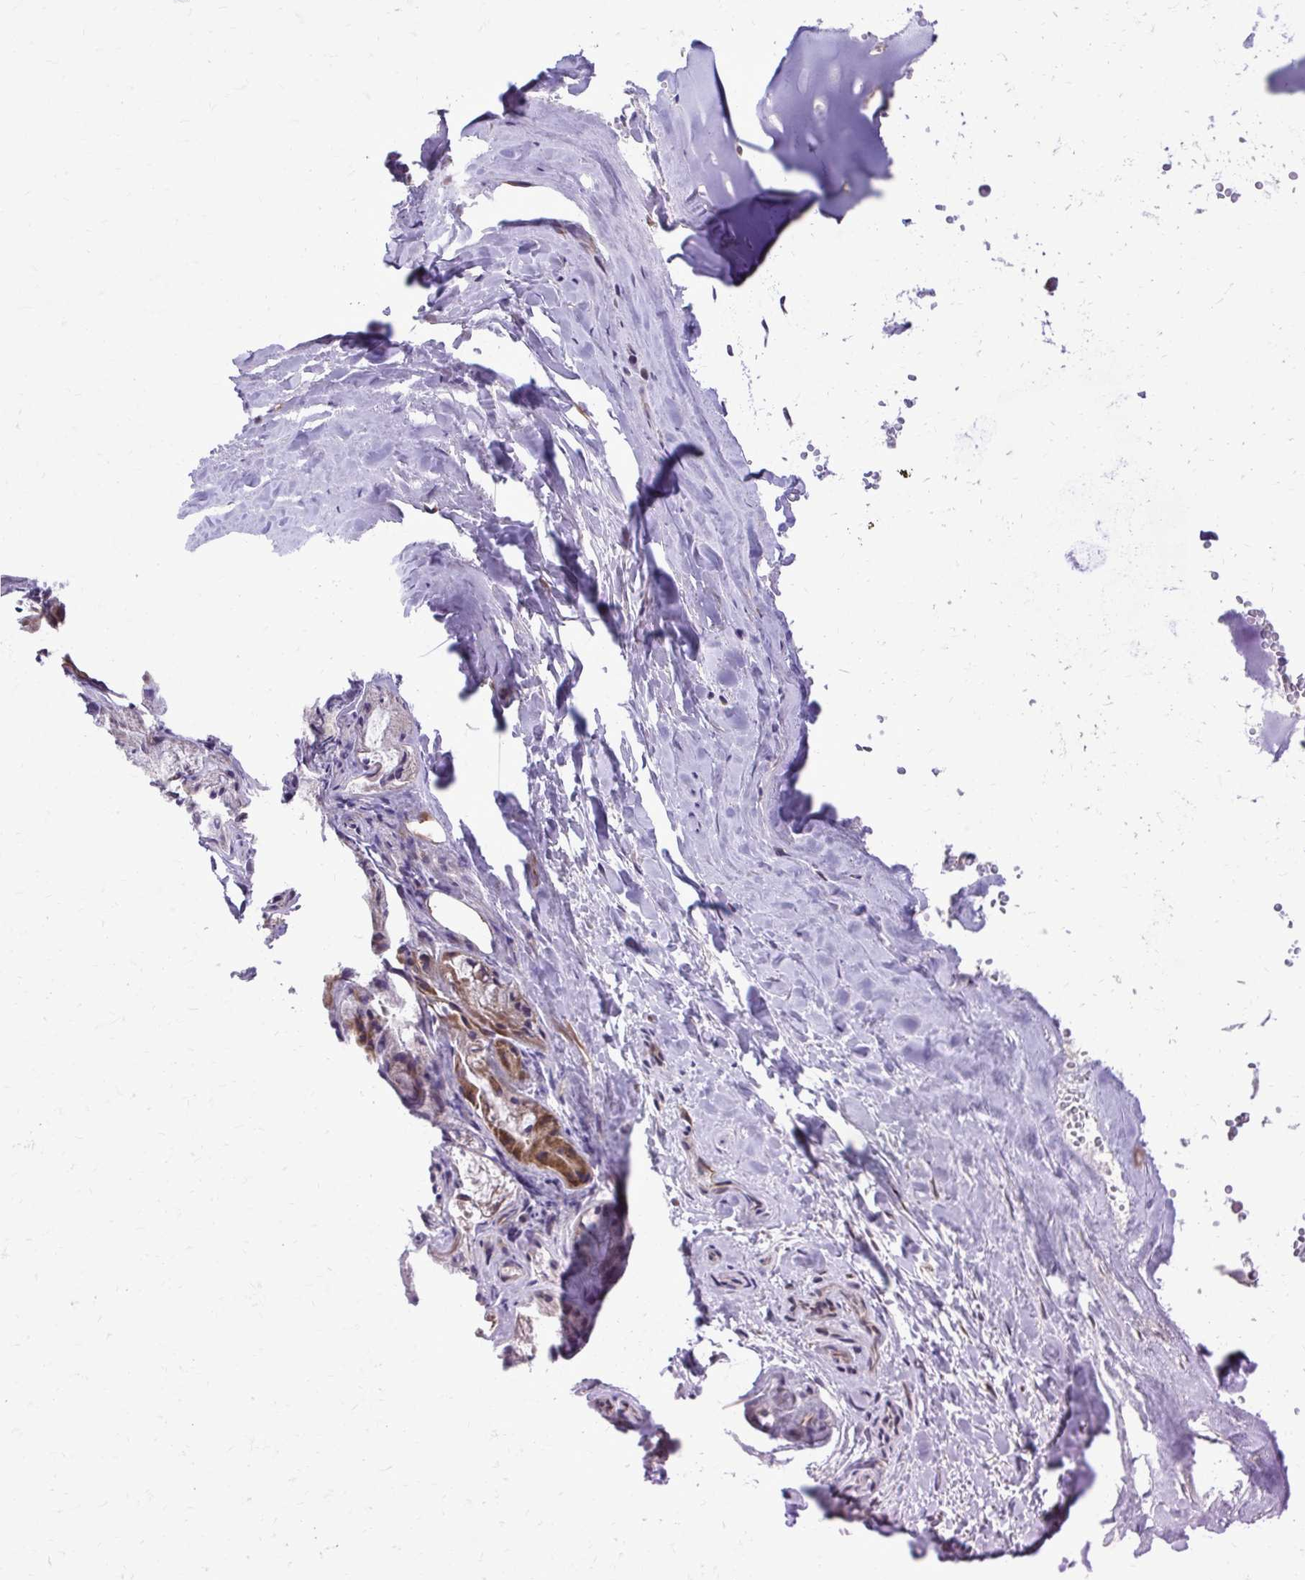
{"staining": {"intensity": "negative", "quantity": "none", "location": "none"}, "tissue": "adipose tissue", "cell_type": "Adipocytes", "image_type": "normal", "snomed": [{"axis": "morphology", "description": "Normal tissue, NOS"}, {"axis": "topography", "description": "Cartilage tissue"}, {"axis": "topography", "description": "Nasopharynx"}, {"axis": "topography", "description": "Thyroid gland"}], "caption": "DAB immunohistochemical staining of benign human adipose tissue shows no significant staining in adipocytes.", "gene": "ABCC3", "patient": {"sex": "male", "age": 63}}